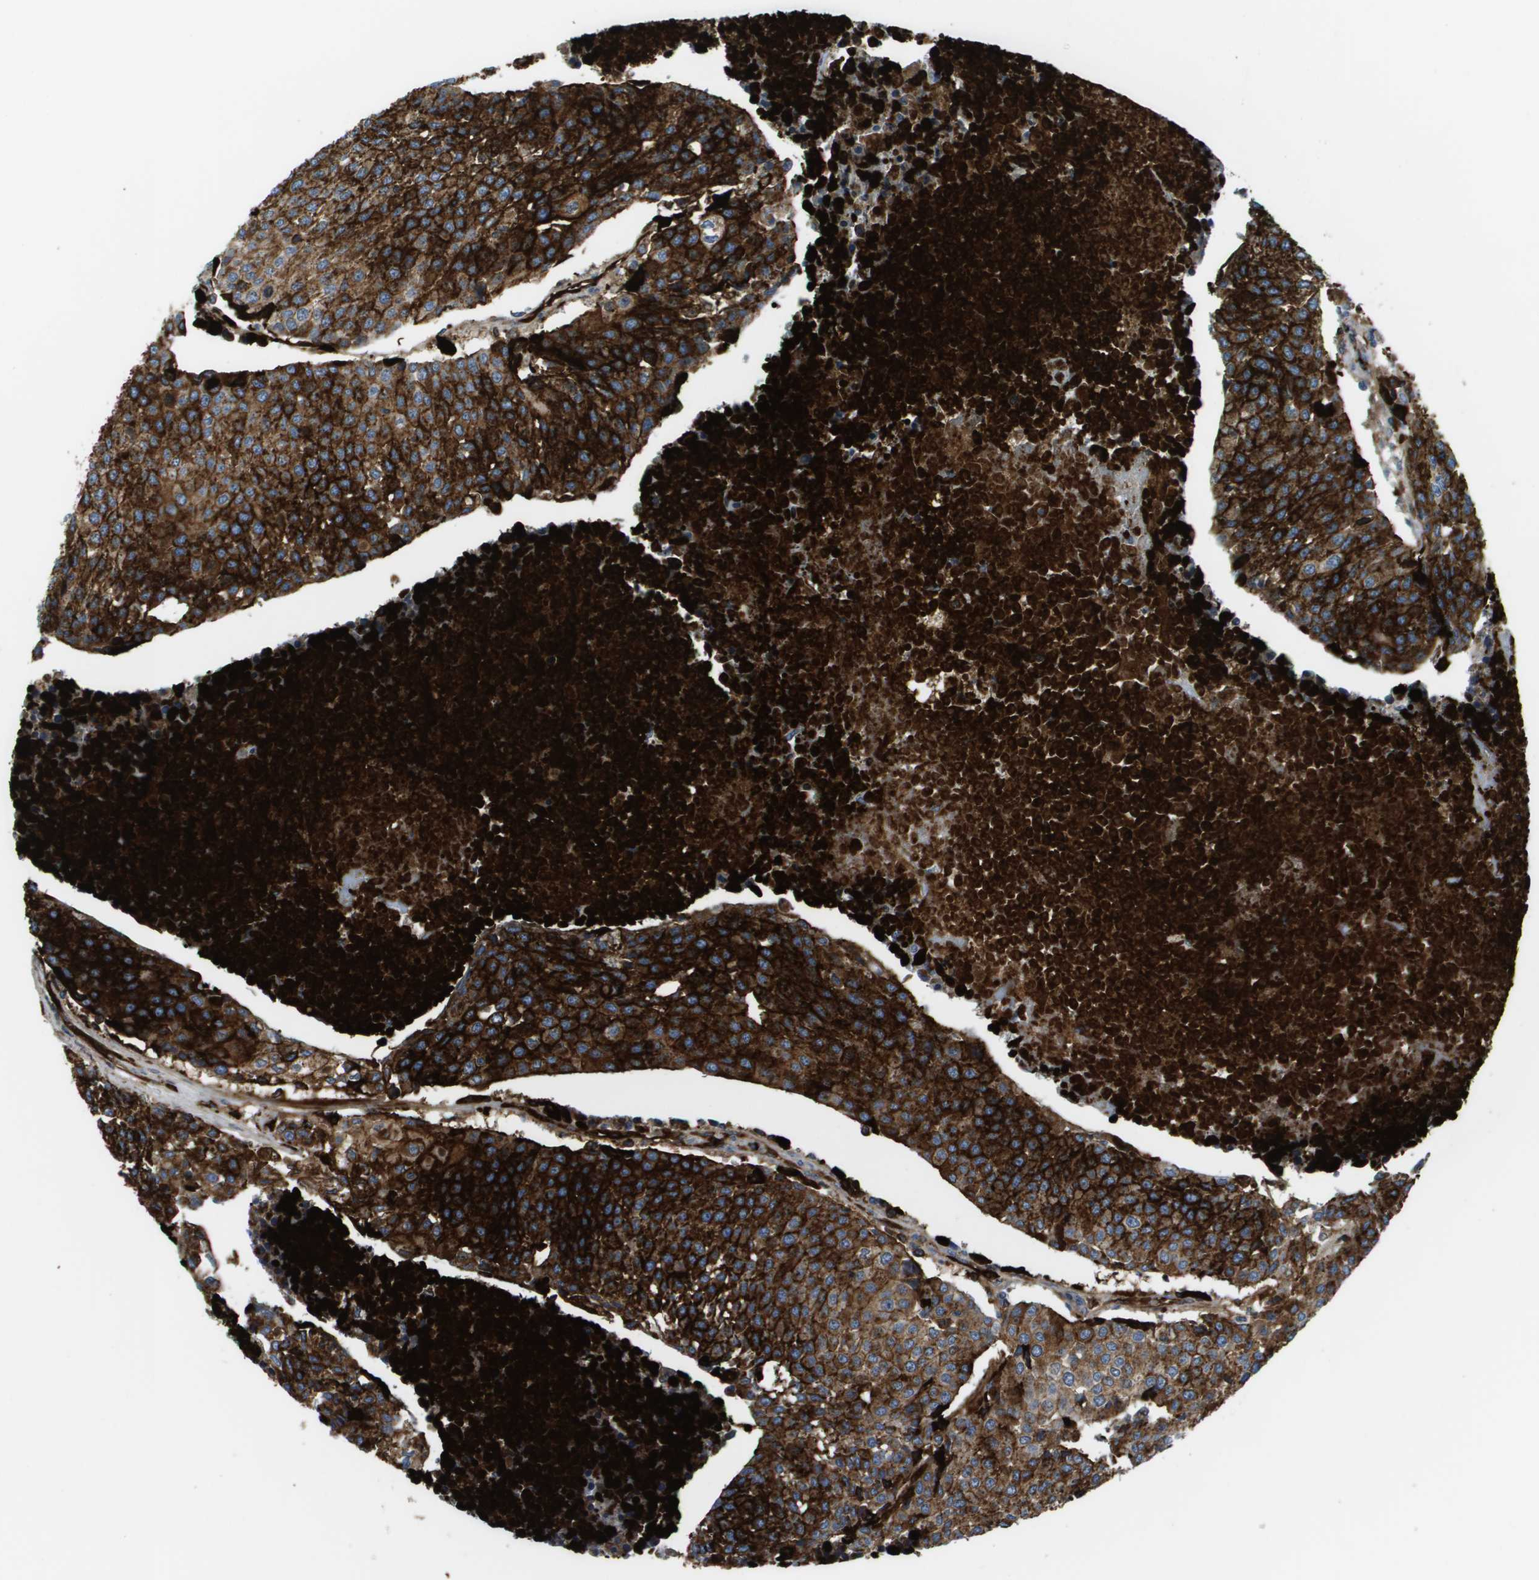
{"staining": {"intensity": "strong", "quantity": ">75%", "location": "cytoplasmic/membranous"}, "tissue": "urothelial cancer", "cell_type": "Tumor cells", "image_type": "cancer", "snomed": [{"axis": "morphology", "description": "Urothelial carcinoma, High grade"}, {"axis": "topography", "description": "Urinary bladder"}], "caption": "Human urothelial cancer stained with a brown dye displays strong cytoplasmic/membranous positive expression in approximately >75% of tumor cells.", "gene": "SDC1", "patient": {"sex": "female", "age": 85}}